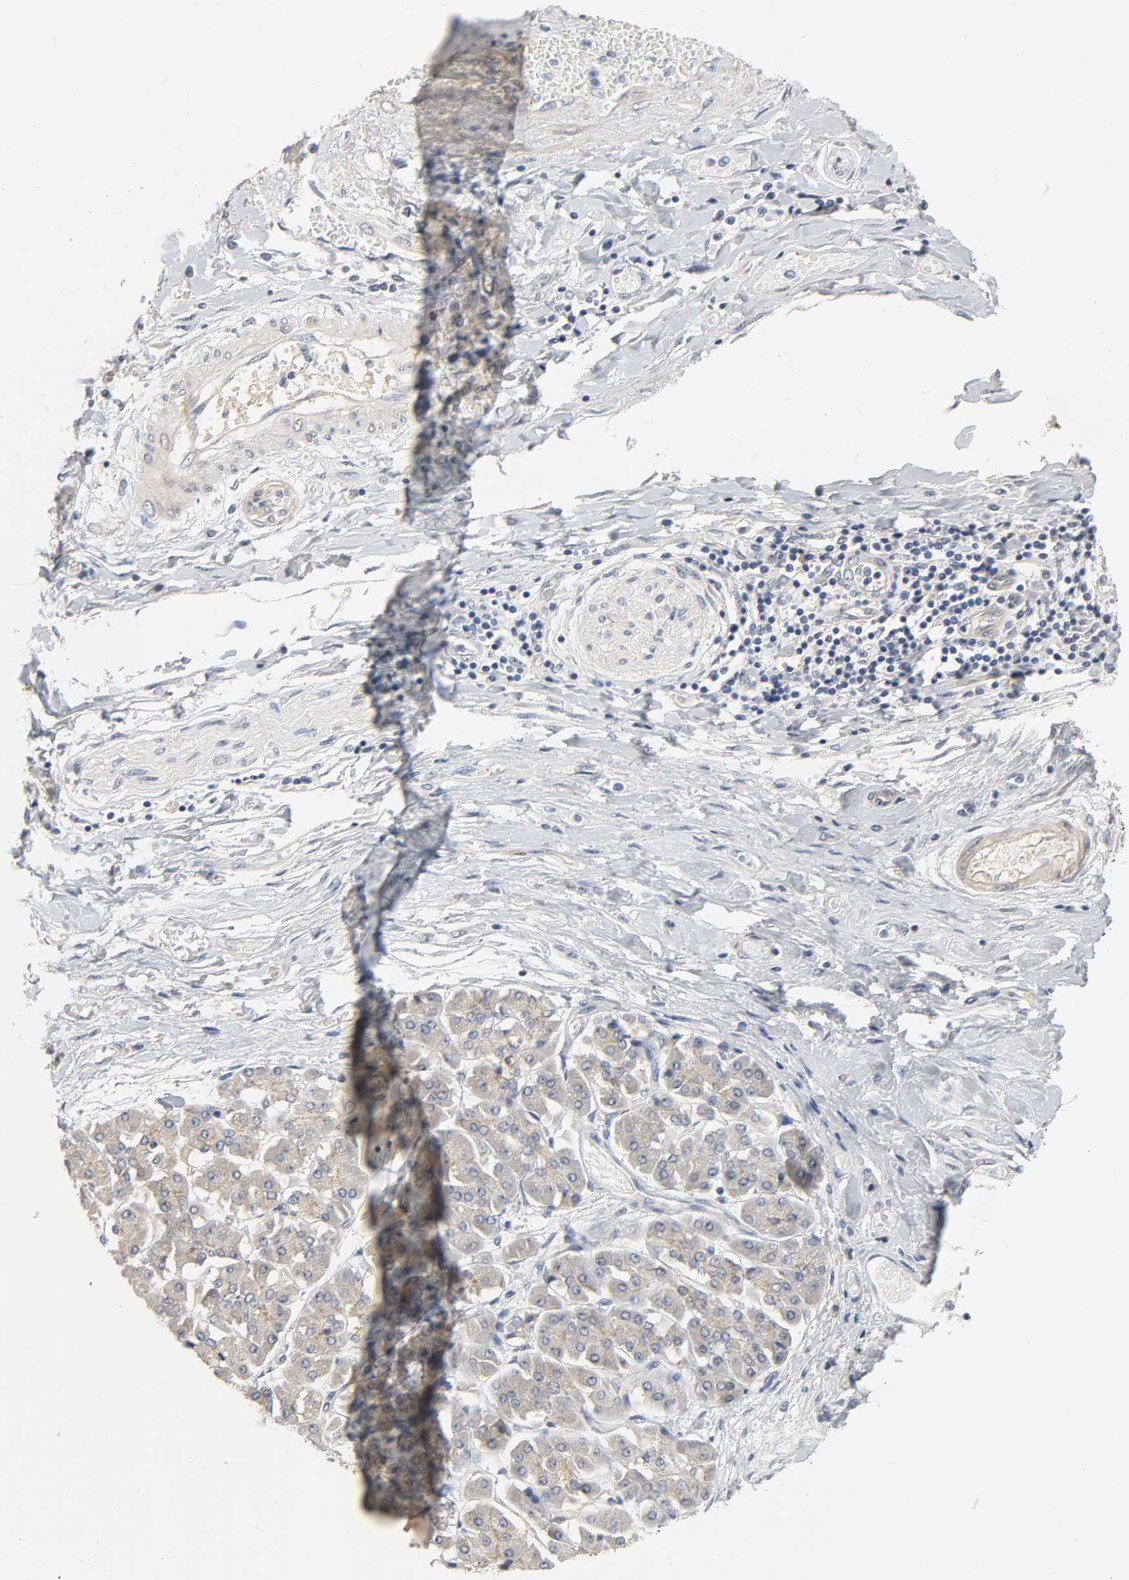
{"staining": {"intensity": "weak", "quantity": "25%-75%", "location": "cytoplasmic/membranous"}, "tissue": "pancreatic cancer", "cell_type": "Tumor cells", "image_type": "cancer", "snomed": [{"axis": "morphology", "description": "Adenocarcinoma, NOS"}, {"axis": "topography", "description": "Pancreas"}], "caption": "A micrograph of pancreatic cancer stained for a protein demonstrates weak cytoplasmic/membranous brown staining in tumor cells.", "gene": "ARPC1A", "patient": {"sex": "male", "age": 46}}